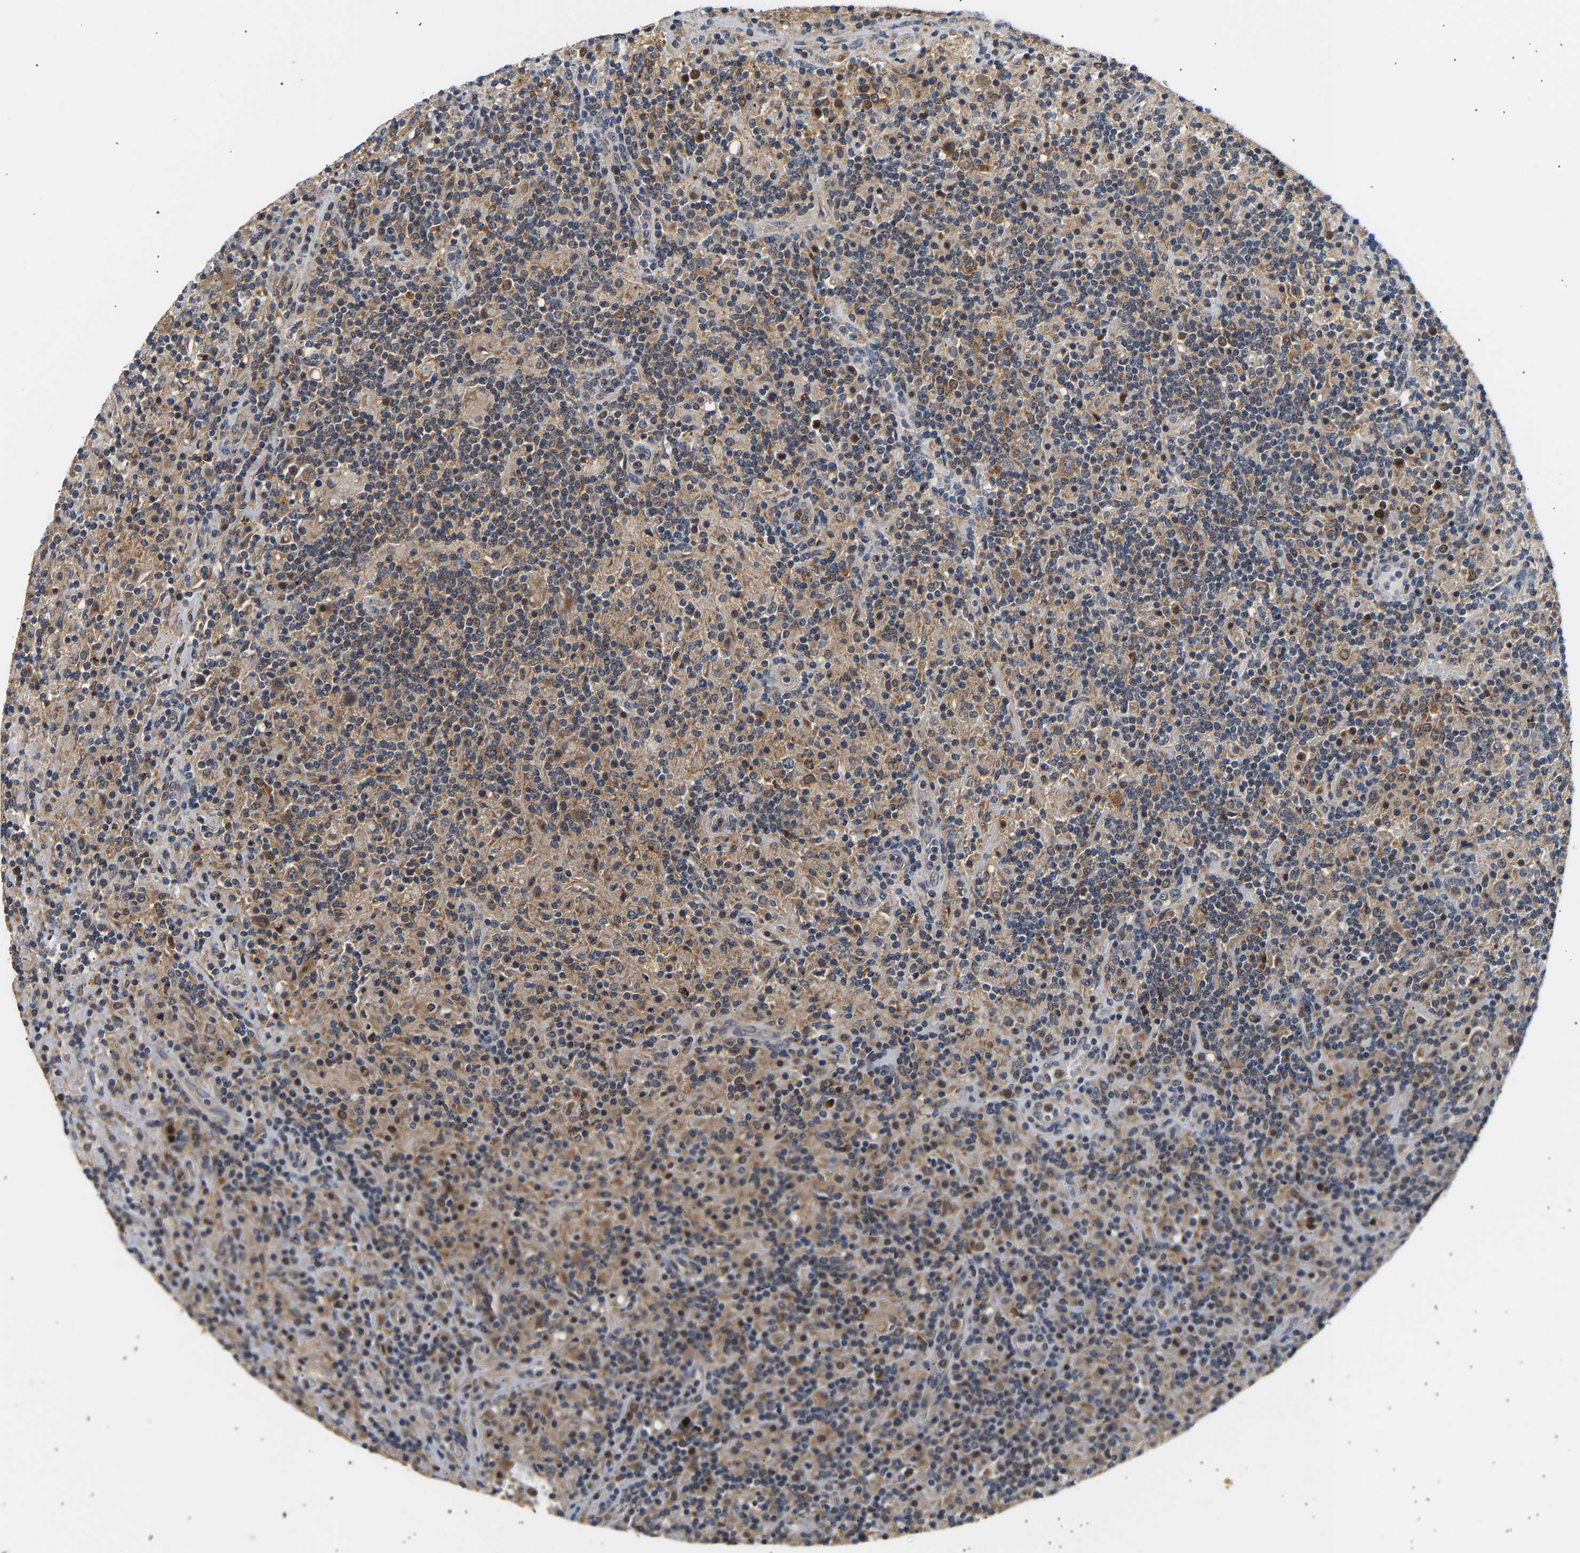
{"staining": {"intensity": "moderate", "quantity": "25%-75%", "location": "cytoplasmic/membranous"}, "tissue": "lymphoma", "cell_type": "Tumor cells", "image_type": "cancer", "snomed": [{"axis": "morphology", "description": "Hodgkin's disease, NOS"}, {"axis": "topography", "description": "Lymph node"}], "caption": "Immunohistochemistry (IHC) of human lymphoma displays medium levels of moderate cytoplasmic/membranous expression in about 25%-75% of tumor cells.", "gene": "PPID", "patient": {"sex": "male", "age": 70}}